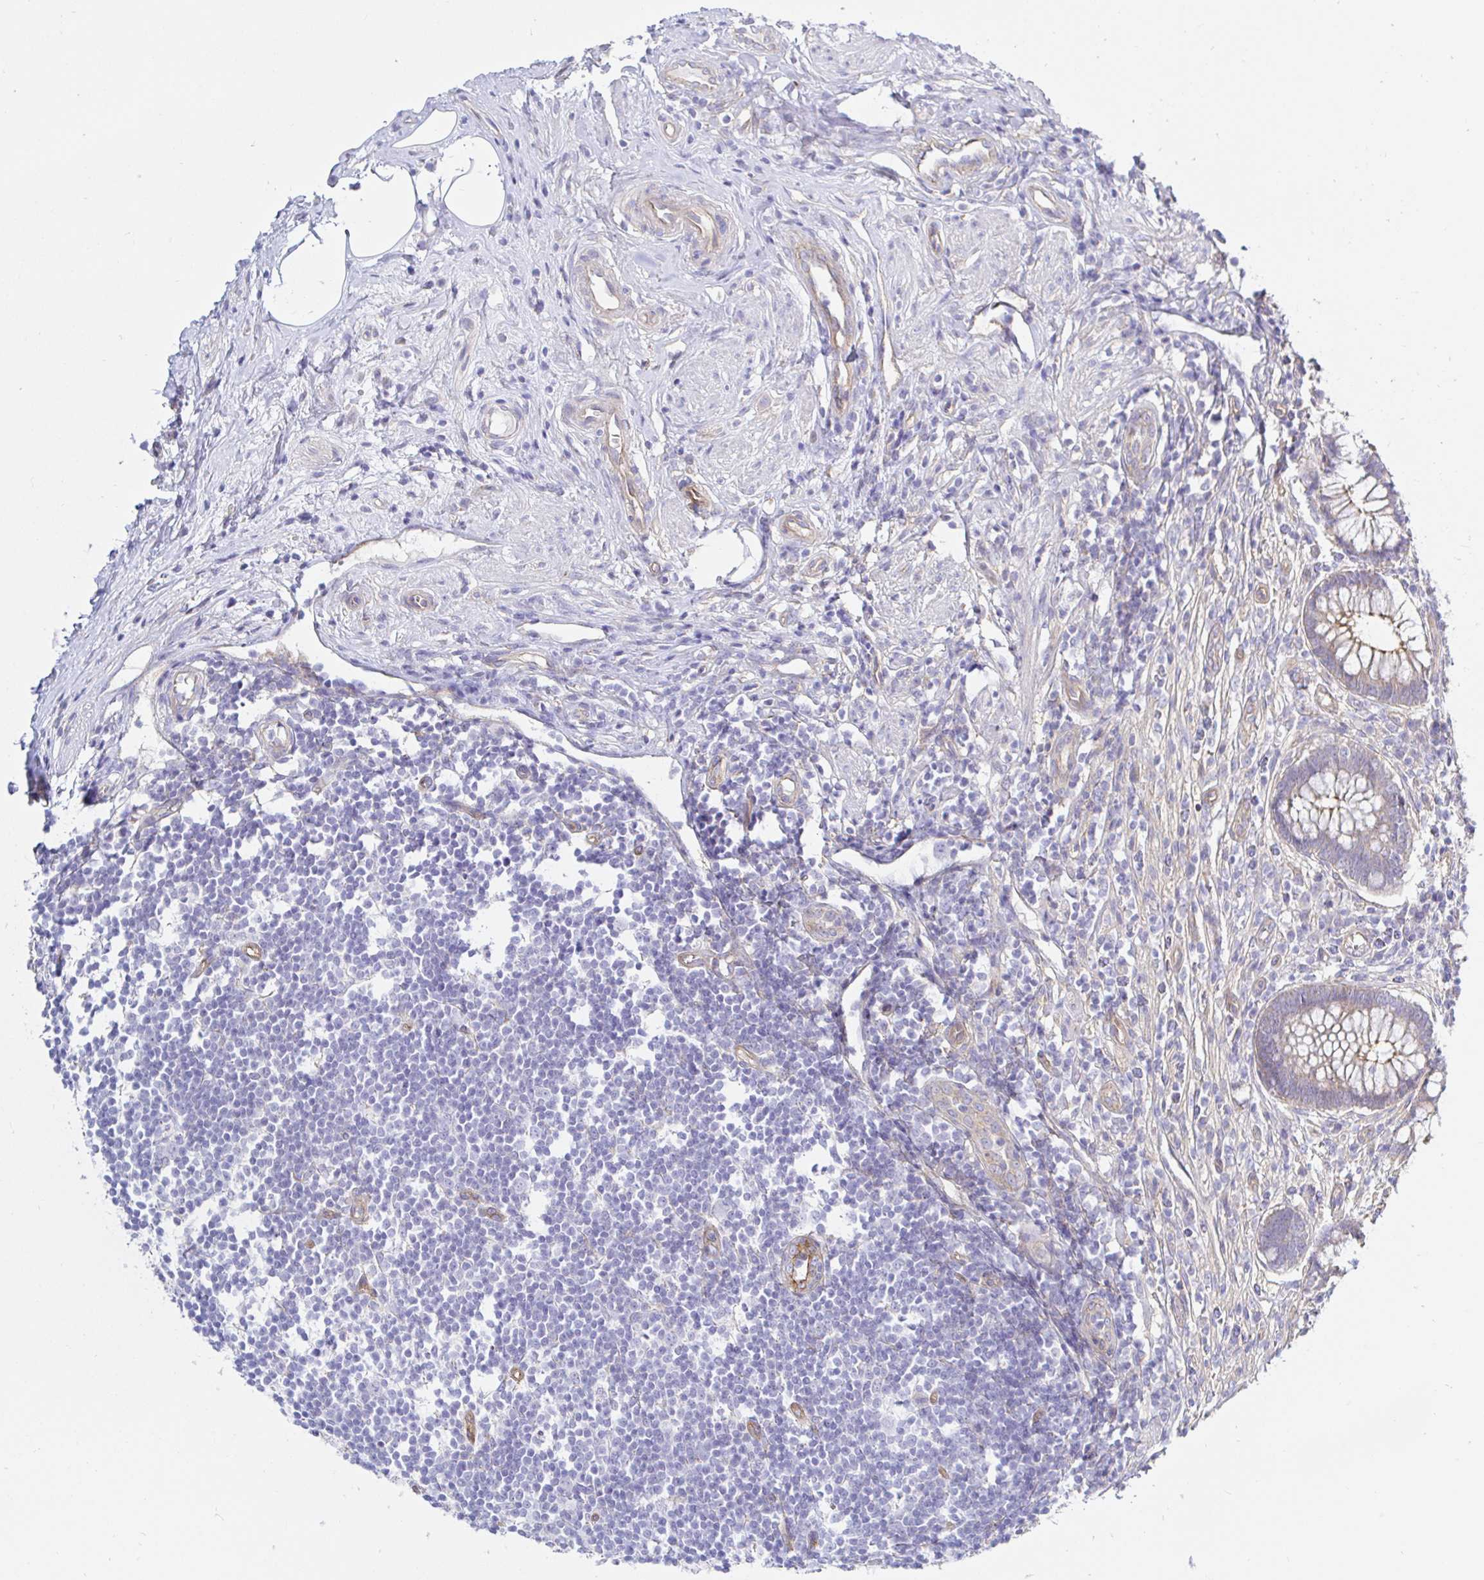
{"staining": {"intensity": "moderate", "quantity": ">75%", "location": "cytoplasmic/membranous"}, "tissue": "appendix", "cell_type": "Glandular cells", "image_type": "normal", "snomed": [{"axis": "morphology", "description": "Normal tissue, NOS"}, {"axis": "topography", "description": "Appendix"}], "caption": "IHC of normal appendix demonstrates medium levels of moderate cytoplasmic/membranous positivity in about >75% of glandular cells. (DAB IHC with brightfield microscopy, high magnification).", "gene": "ARL4D", "patient": {"sex": "female", "age": 56}}